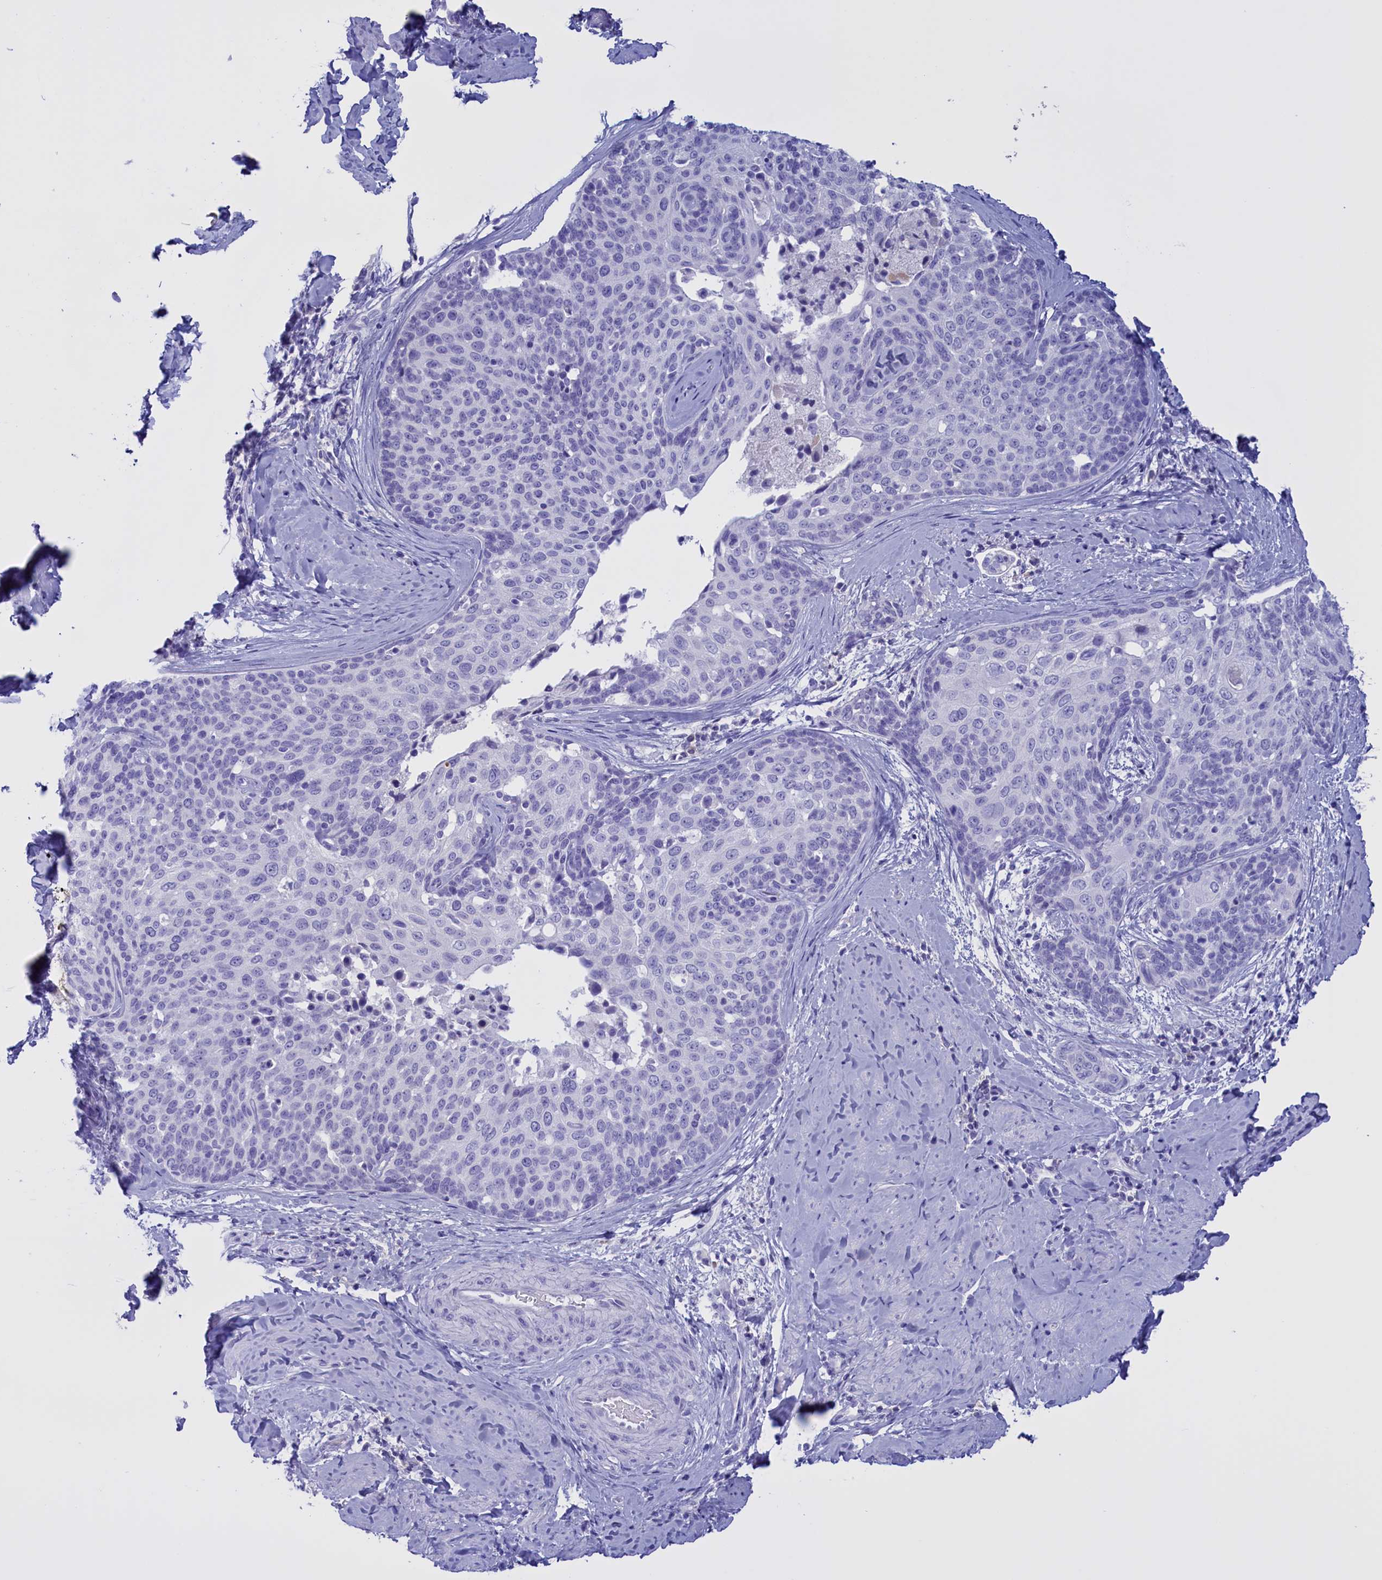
{"staining": {"intensity": "negative", "quantity": "none", "location": "none"}, "tissue": "cervical cancer", "cell_type": "Tumor cells", "image_type": "cancer", "snomed": [{"axis": "morphology", "description": "Squamous cell carcinoma, NOS"}, {"axis": "topography", "description": "Cervix"}], "caption": "Immunohistochemical staining of cervical squamous cell carcinoma exhibits no significant staining in tumor cells.", "gene": "PROK2", "patient": {"sex": "female", "age": 50}}